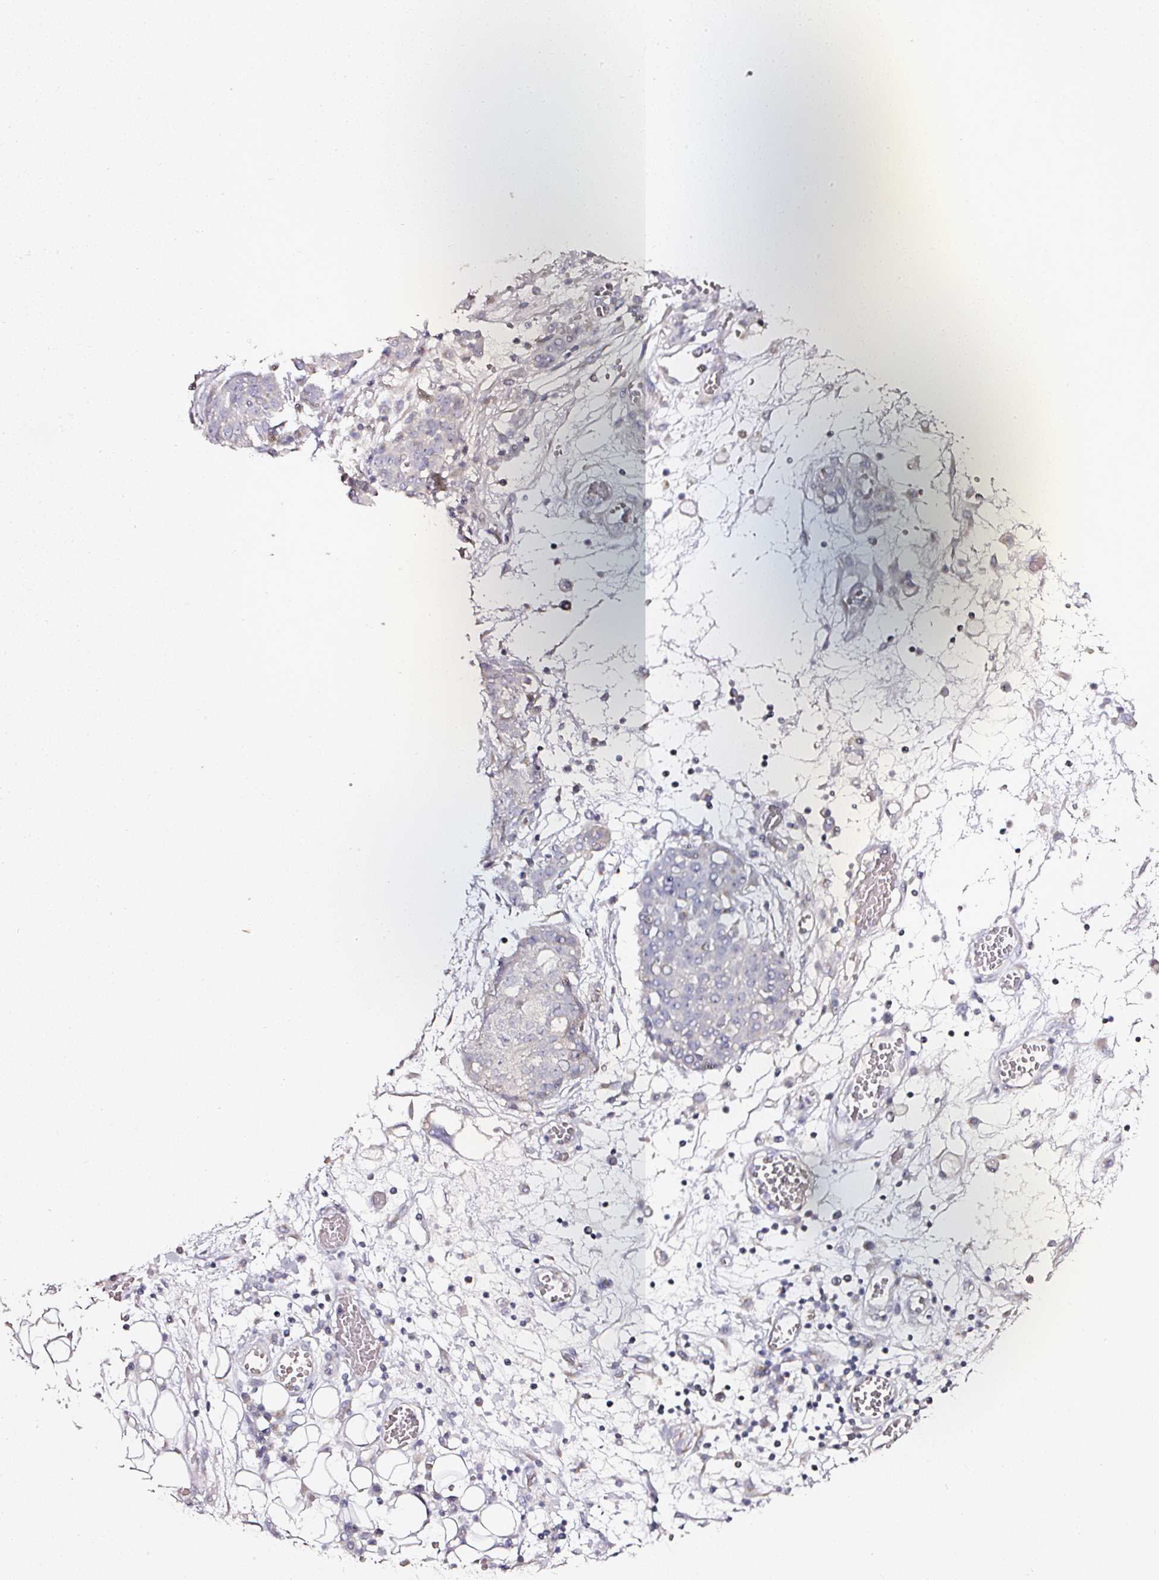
{"staining": {"intensity": "negative", "quantity": "none", "location": "none"}, "tissue": "ovarian cancer", "cell_type": "Tumor cells", "image_type": "cancer", "snomed": [{"axis": "morphology", "description": "Cystadenocarcinoma, serous, NOS"}, {"axis": "topography", "description": "Soft tissue"}, {"axis": "topography", "description": "Ovary"}], "caption": "Micrograph shows no significant protein staining in tumor cells of ovarian cancer.", "gene": "NTRK1", "patient": {"sex": "female", "age": 57}}